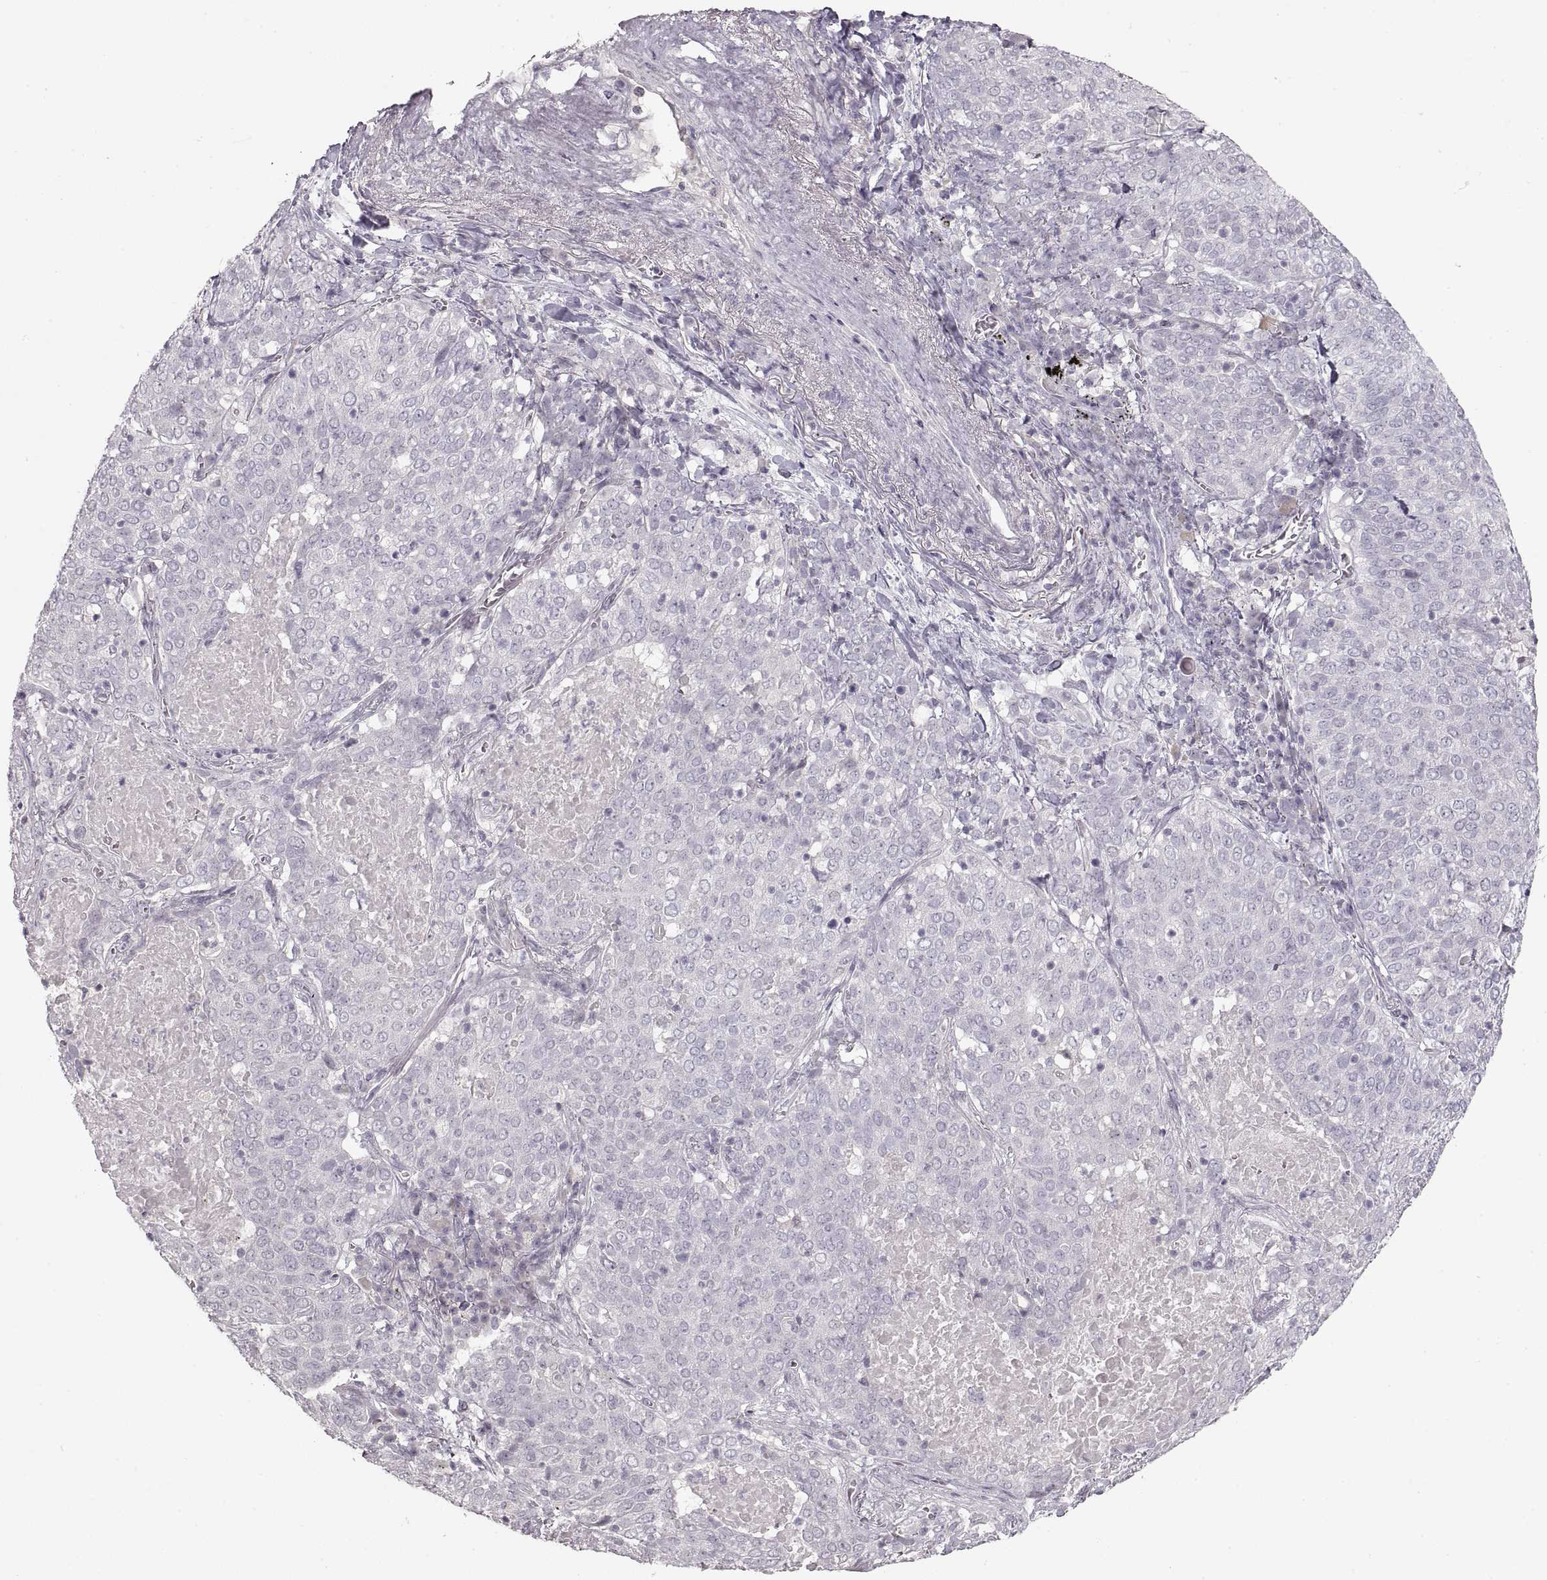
{"staining": {"intensity": "negative", "quantity": "none", "location": "none"}, "tissue": "lung cancer", "cell_type": "Tumor cells", "image_type": "cancer", "snomed": [{"axis": "morphology", "description": "Squamous cell carcinoma, NOS"}, {"axis": "topography", "description": "Lung"}], "caption": "Tumor cells show no significant protein positivity in lung squamous cell carcinoma.", "gene": "PCSK2", "patient": {"sex": "male", "age": 82}}